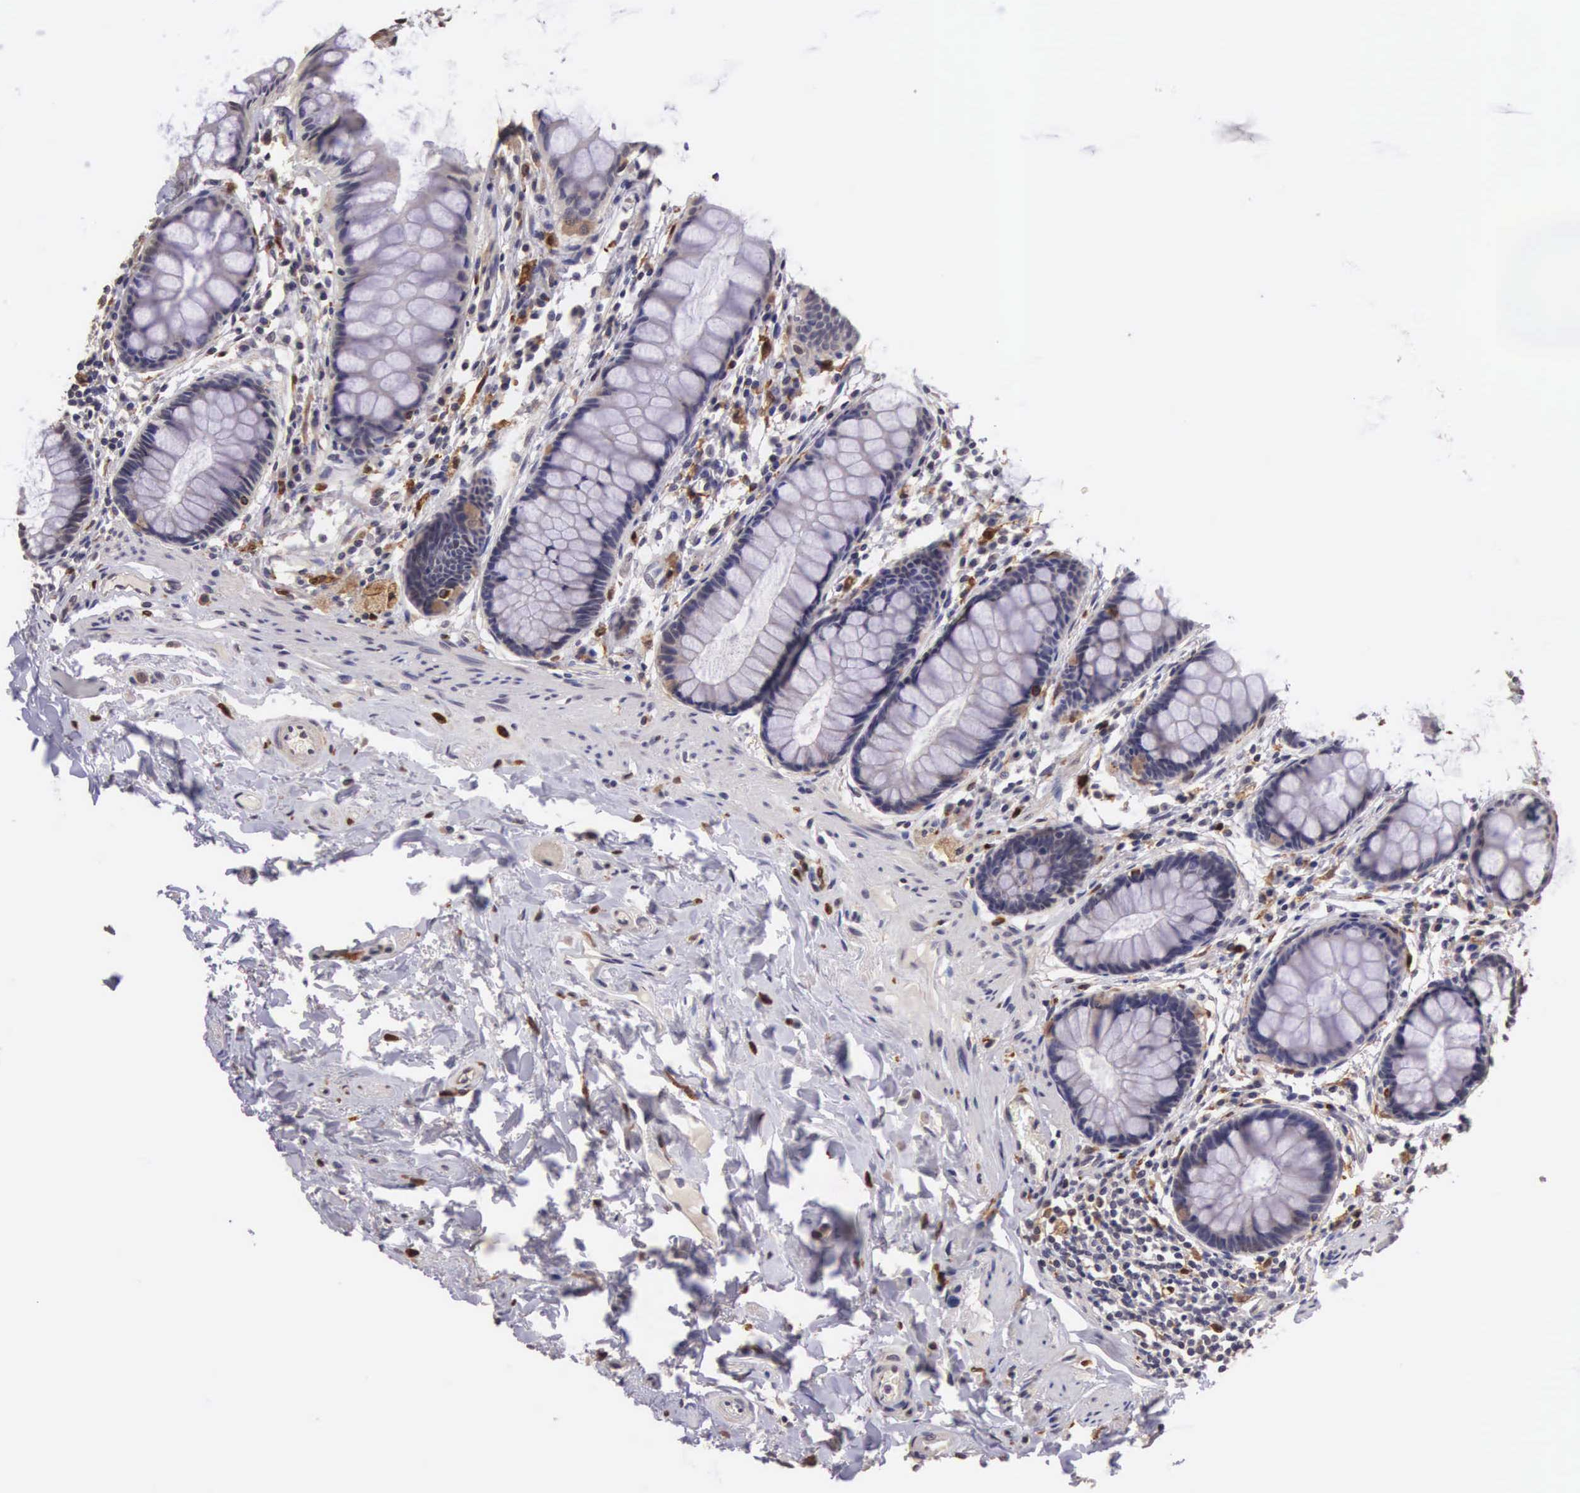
{"staining": {"intensity": "weak", "quantity": "<25%", "location": "cytoplasmic/membranous"}, "tissue": "rectum", "cell_type": "Glandular cells", "image_type": "normal", "snomed": [{"axis": "morphology", "description": "Normal tissue, NOS"}, {"axis": "topography", "description": "Rectum"}], "caption": "The IHC histopathology image has no significant positivity in glandular cells of rectum.", "gene": "CDC45", "patient": {"sex": "male", "age": 86}}